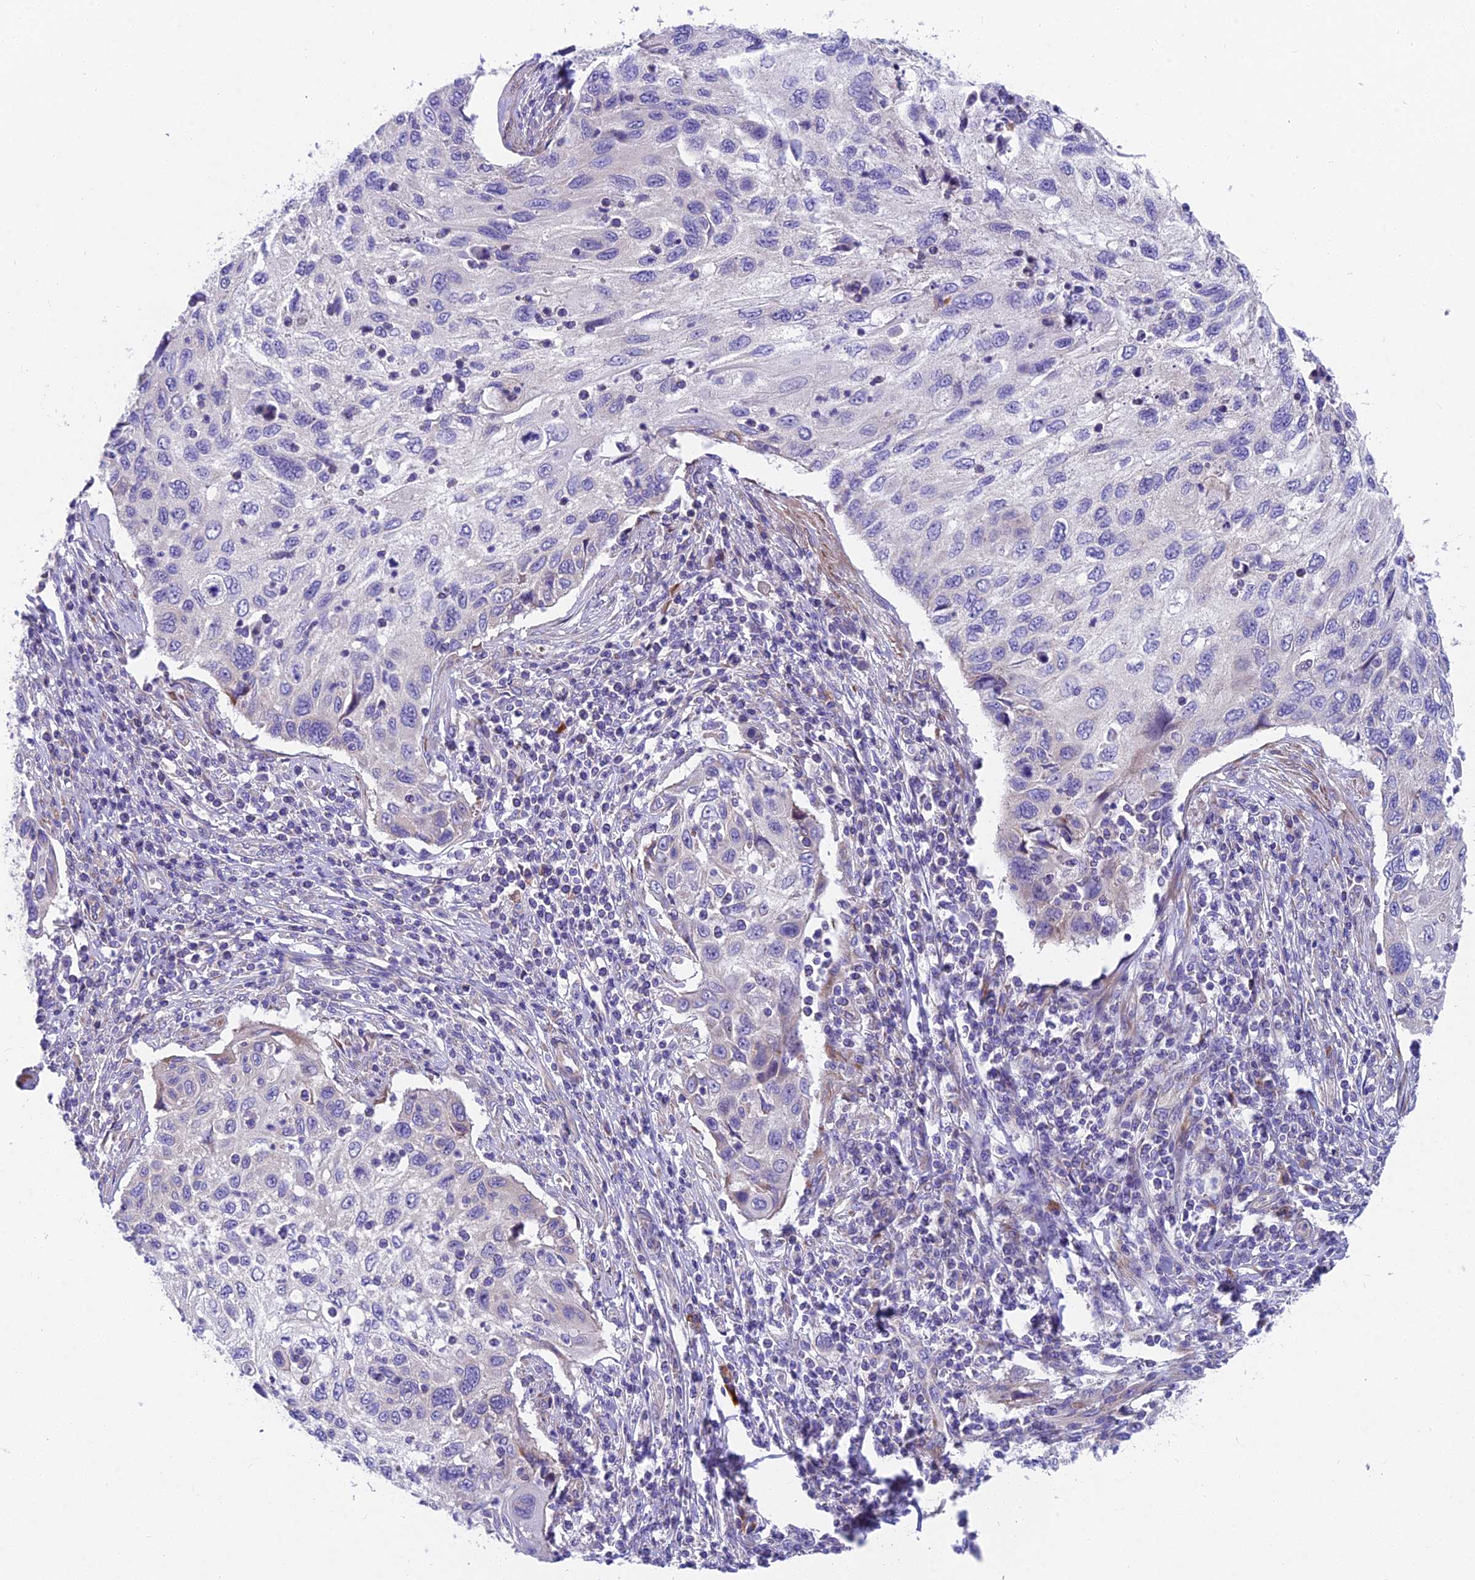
{"staining": {"intensity": "negative", "quantity": "none", "location": "none"}, "tissue": "cervical cancer", "cell_type": "Tumor cells", "image_type": "cancer", "snomed": [{"axis": "morphology", "description": "Squamous cell carcinoma, NOS"}, {"axis": "topography", "description": "Cervix"}], "caption": "High magnification brightfield microscopy of squamous cell carcinoma (cervical) stained with DAB (3,3'-diaminobenzidine) (brown) and counterstained with hematoxylin (blue): tumor cells show no significant positivity.", "gene": "MVB12A", "patient": {"sex": "female", "age": 70}}